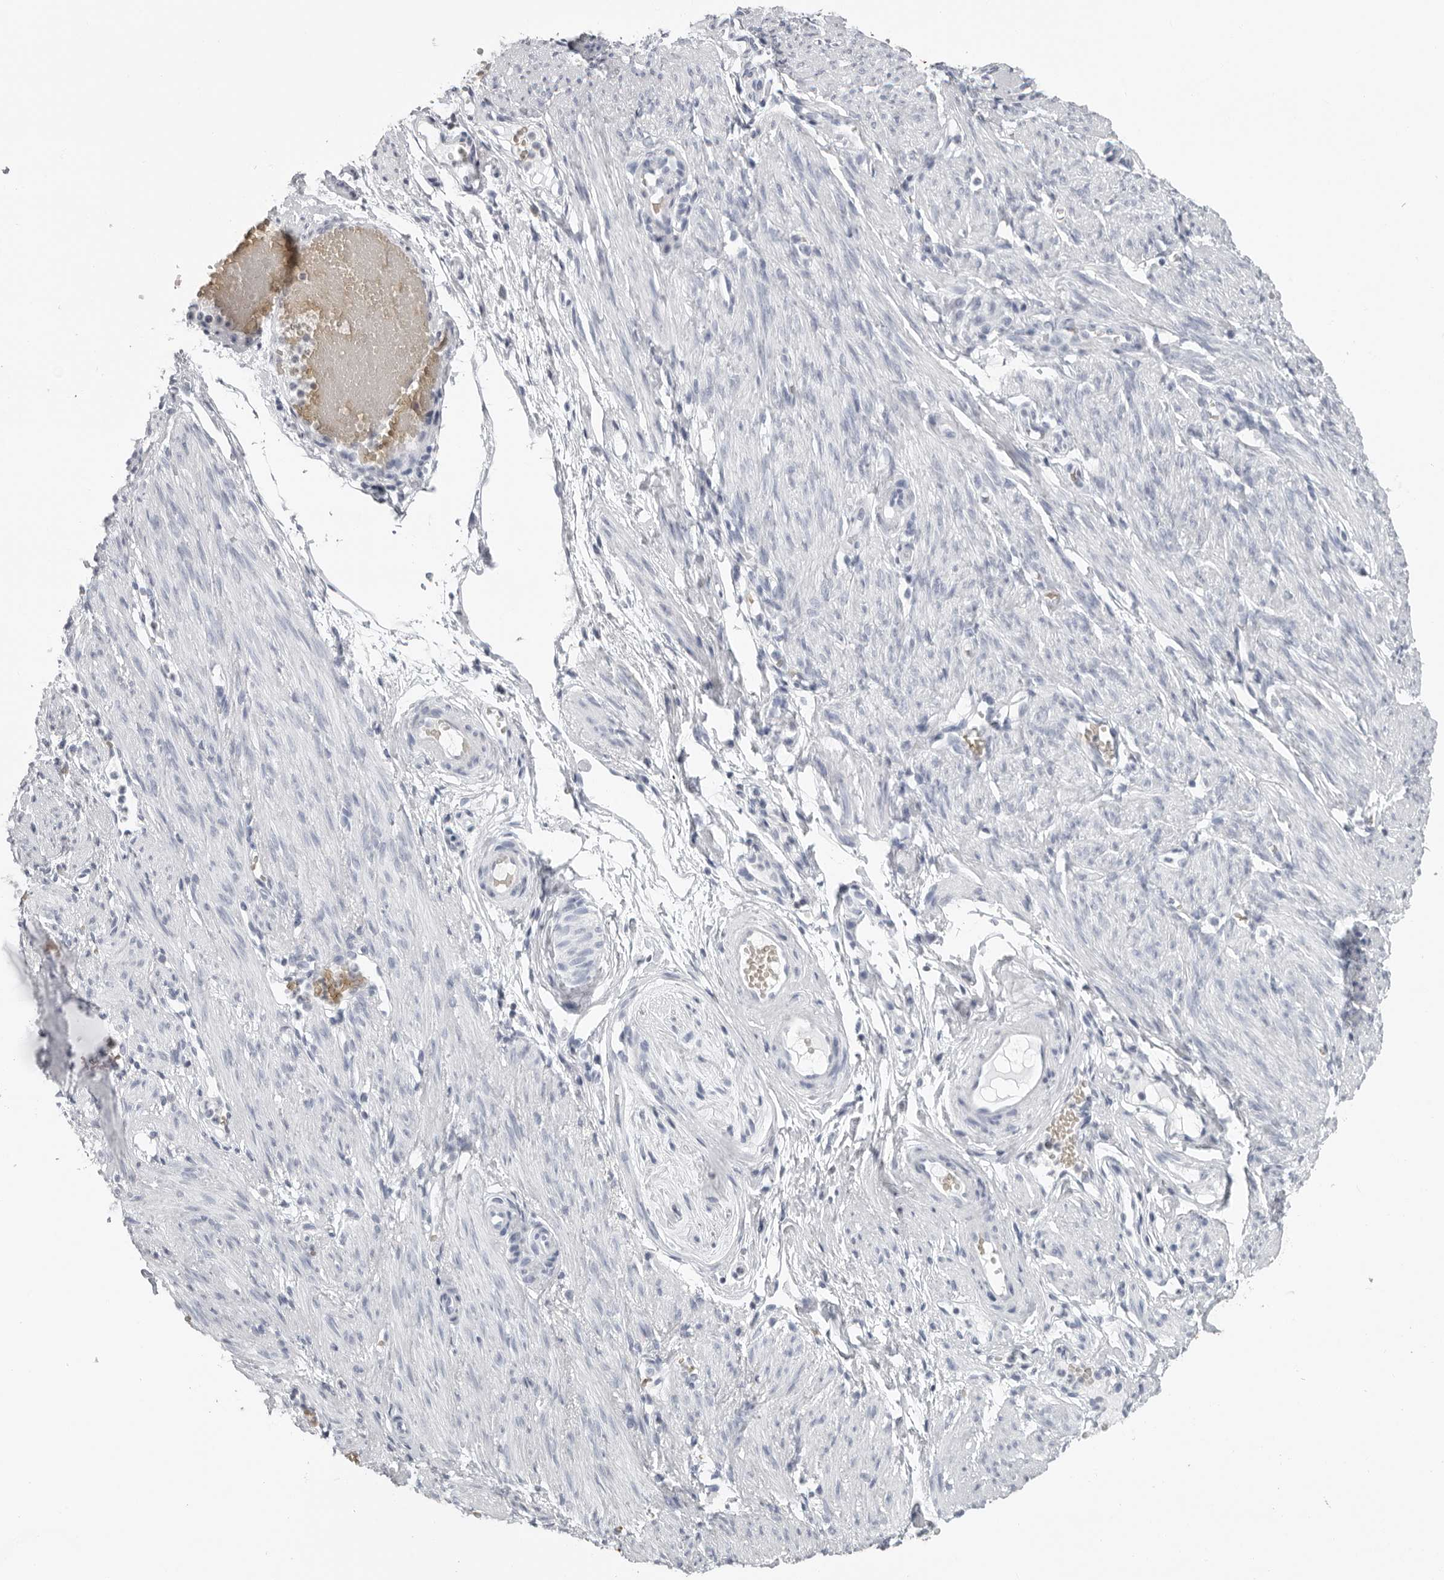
{"staining": {"intensity": "negative", "quantity": "none", "location": "none"}, "tissue": "adipose tissue", "cell_type": "Adipocytes", "image_type": "normal", "snomed": [{"axis": "morphology", "description": "Normal tissue, NOS"}, {"axis": "topography", "description": "Smooth muscle"}, {"axis": "topography", "description": "Peripheral nerve tissue"}], "caption": "Adipocytes are negative for brown protein staining in unremarkable adipose tissue. (Immunohistochemistry, brightfield microscopy, high magnification).", "gene": "EPB41", "patient": {"sex": "female", "age": 39}}